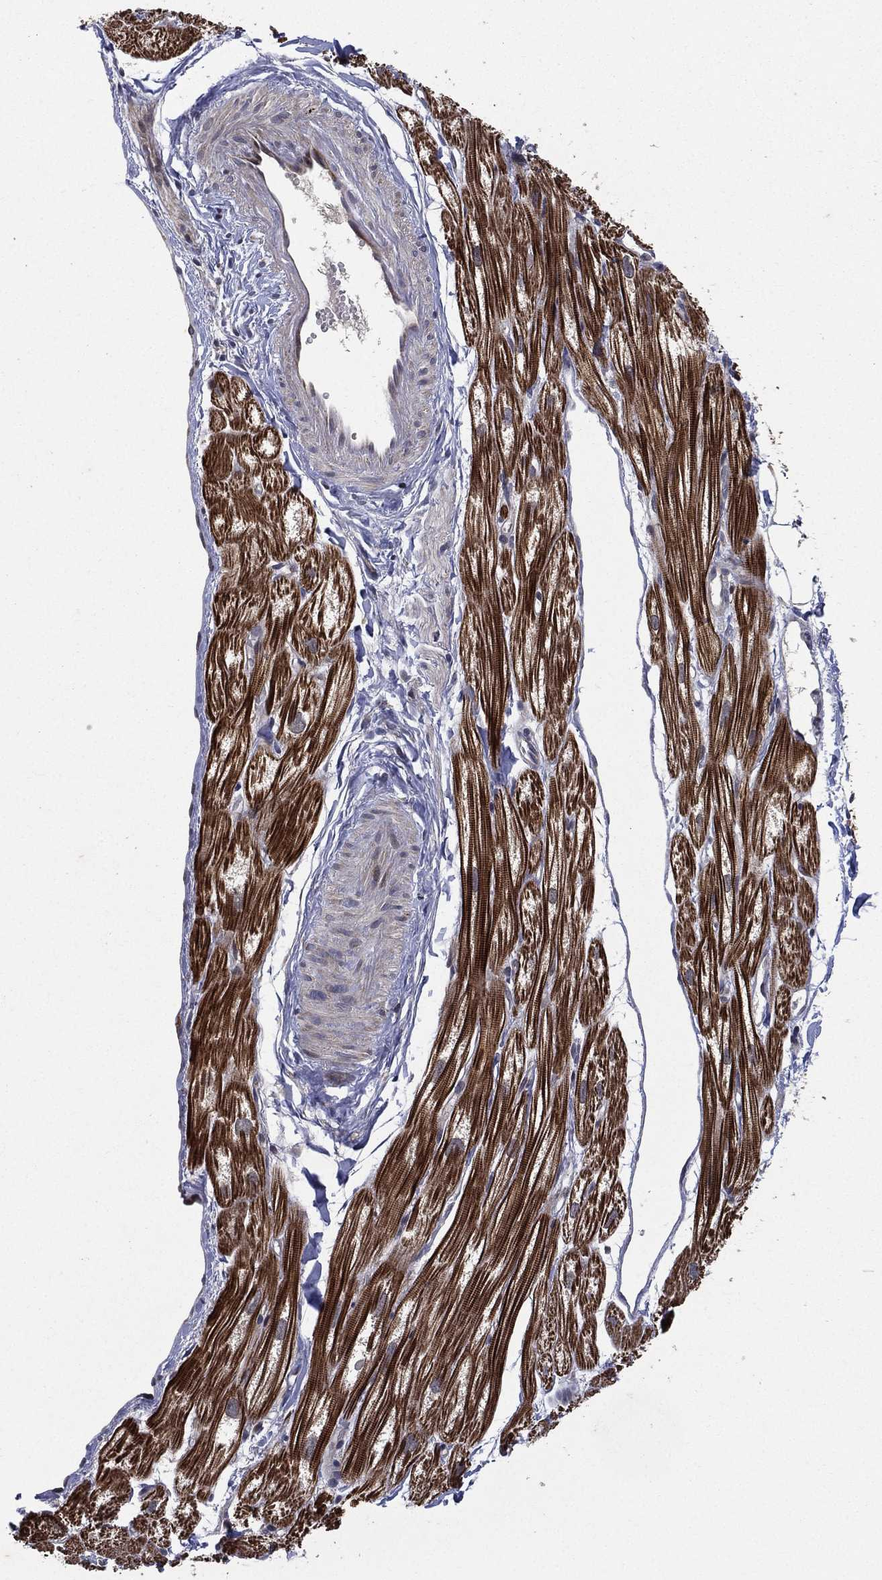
{"staining": {"intensity": "strong", "quantity": ">75%", "location": "cytoplasmic/membranous"}, "tissue": "heart muscle", "cell_type": "Cardiomyocytes", "image_type": "normal", "snomed": [{"axis": "morphology", "description": "Normal tissue, NOS"}, {"axis": "topography", "description": "Heart"}], "caption": "Protein expression analysis of benign heart muscle displays strong cytoplasmic/membranous positivity in about >75% of cardiomyocytes. Nuclei are stained in blue.", "gene": "RAB11FIP4", "patient": {"sex": "male", "age": 58}}